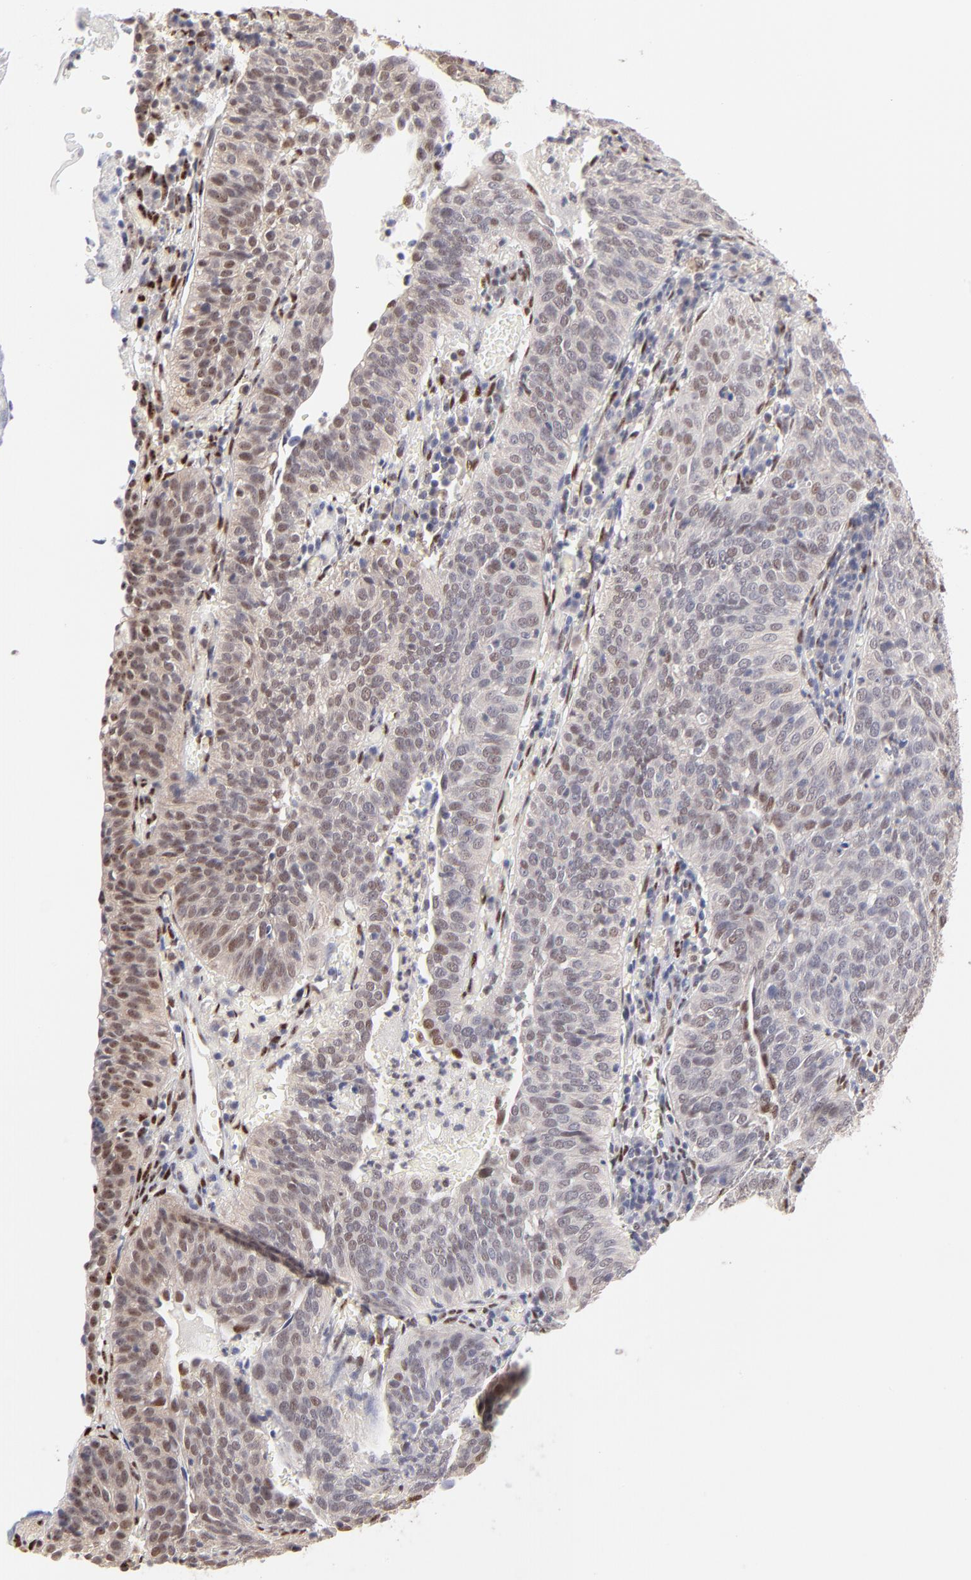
{"staining": {"intensity": "weak", "quantity": "25%-75%", "location": "nuclear"}, "tissue": "cervical cancer", "cell_type": "Tumor cells", "image_type": "cancer", "snomed": [{"axis": "morphology", "description": "Squamous cell carcinoma, NOS"}, {"axis": "topography", "description": "Cervix"}], "caption": "Cervical cancer tissue exhibits weak nuclear expression in about 25%-75% of tumor cells The protein is shown in brown color, while the nuclei are stained blue.", "gene": "STAT3", "patient": {"sex": "female", "age": 39}}